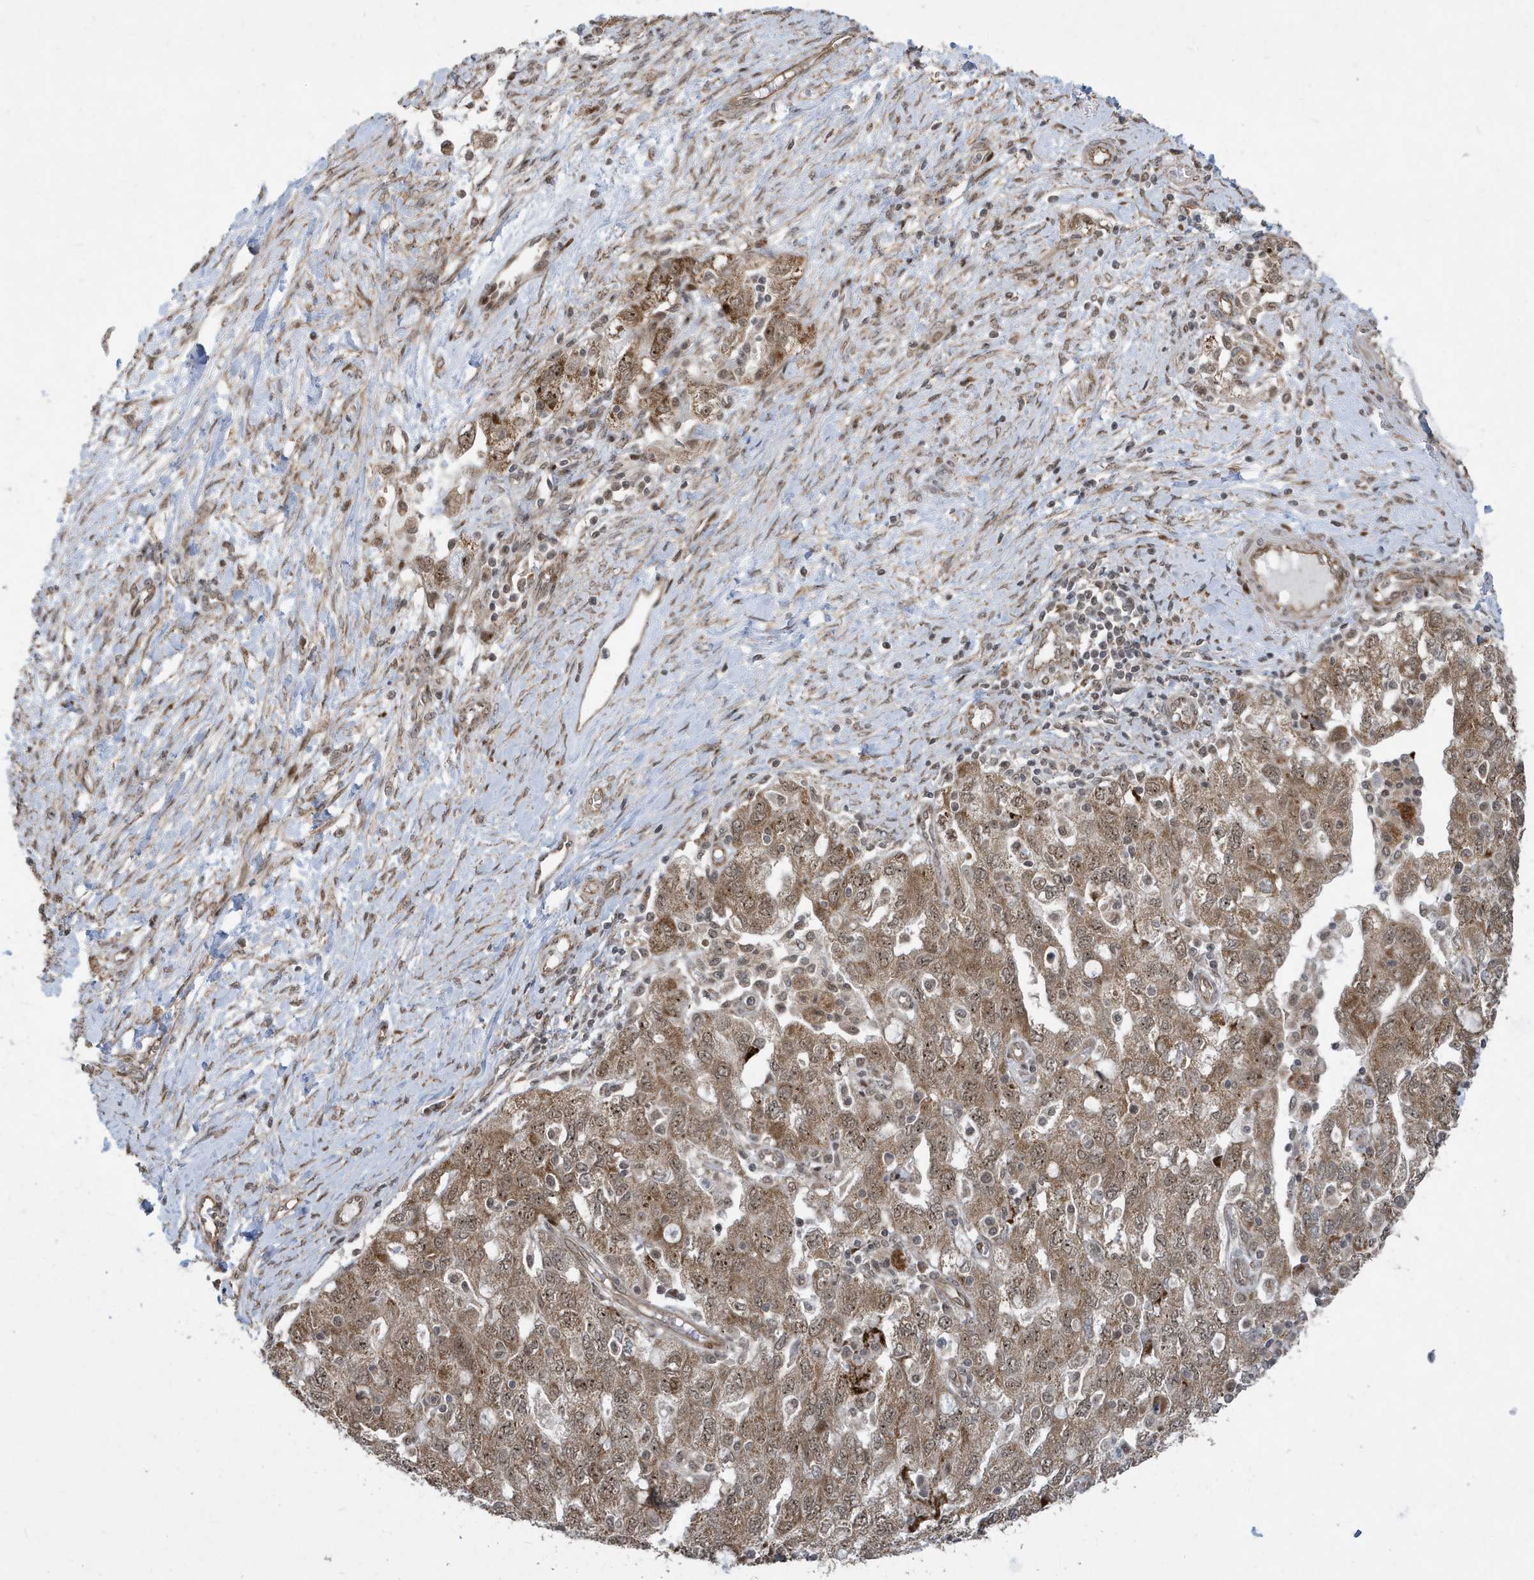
{"staining": {"intensity": "moderate", "quantity": ">75%", "location": "cytoplasmic/membranous,nuclear"}, "tissue": "ovarian cancer", "cell_type": "Tumor cells", "image_type": "cancer", "snomed": [{"axis": "morphology", "description": "Carcinoma, NOS"}, {"axis": "morphology", "description": "Cystadenocarcinoma, serous, NOS"}, {"axis": "topography", "description": "Ovary"}], "caption": "Human ovarian serous cystadenocarcinoma stained with a brown dye shows moderate cytoplasmic/membranous and nuclear positive staining in about >75% of tumor cells.", "gene": "FAM9B", "patient": {"sex": "female", "age": 69}}